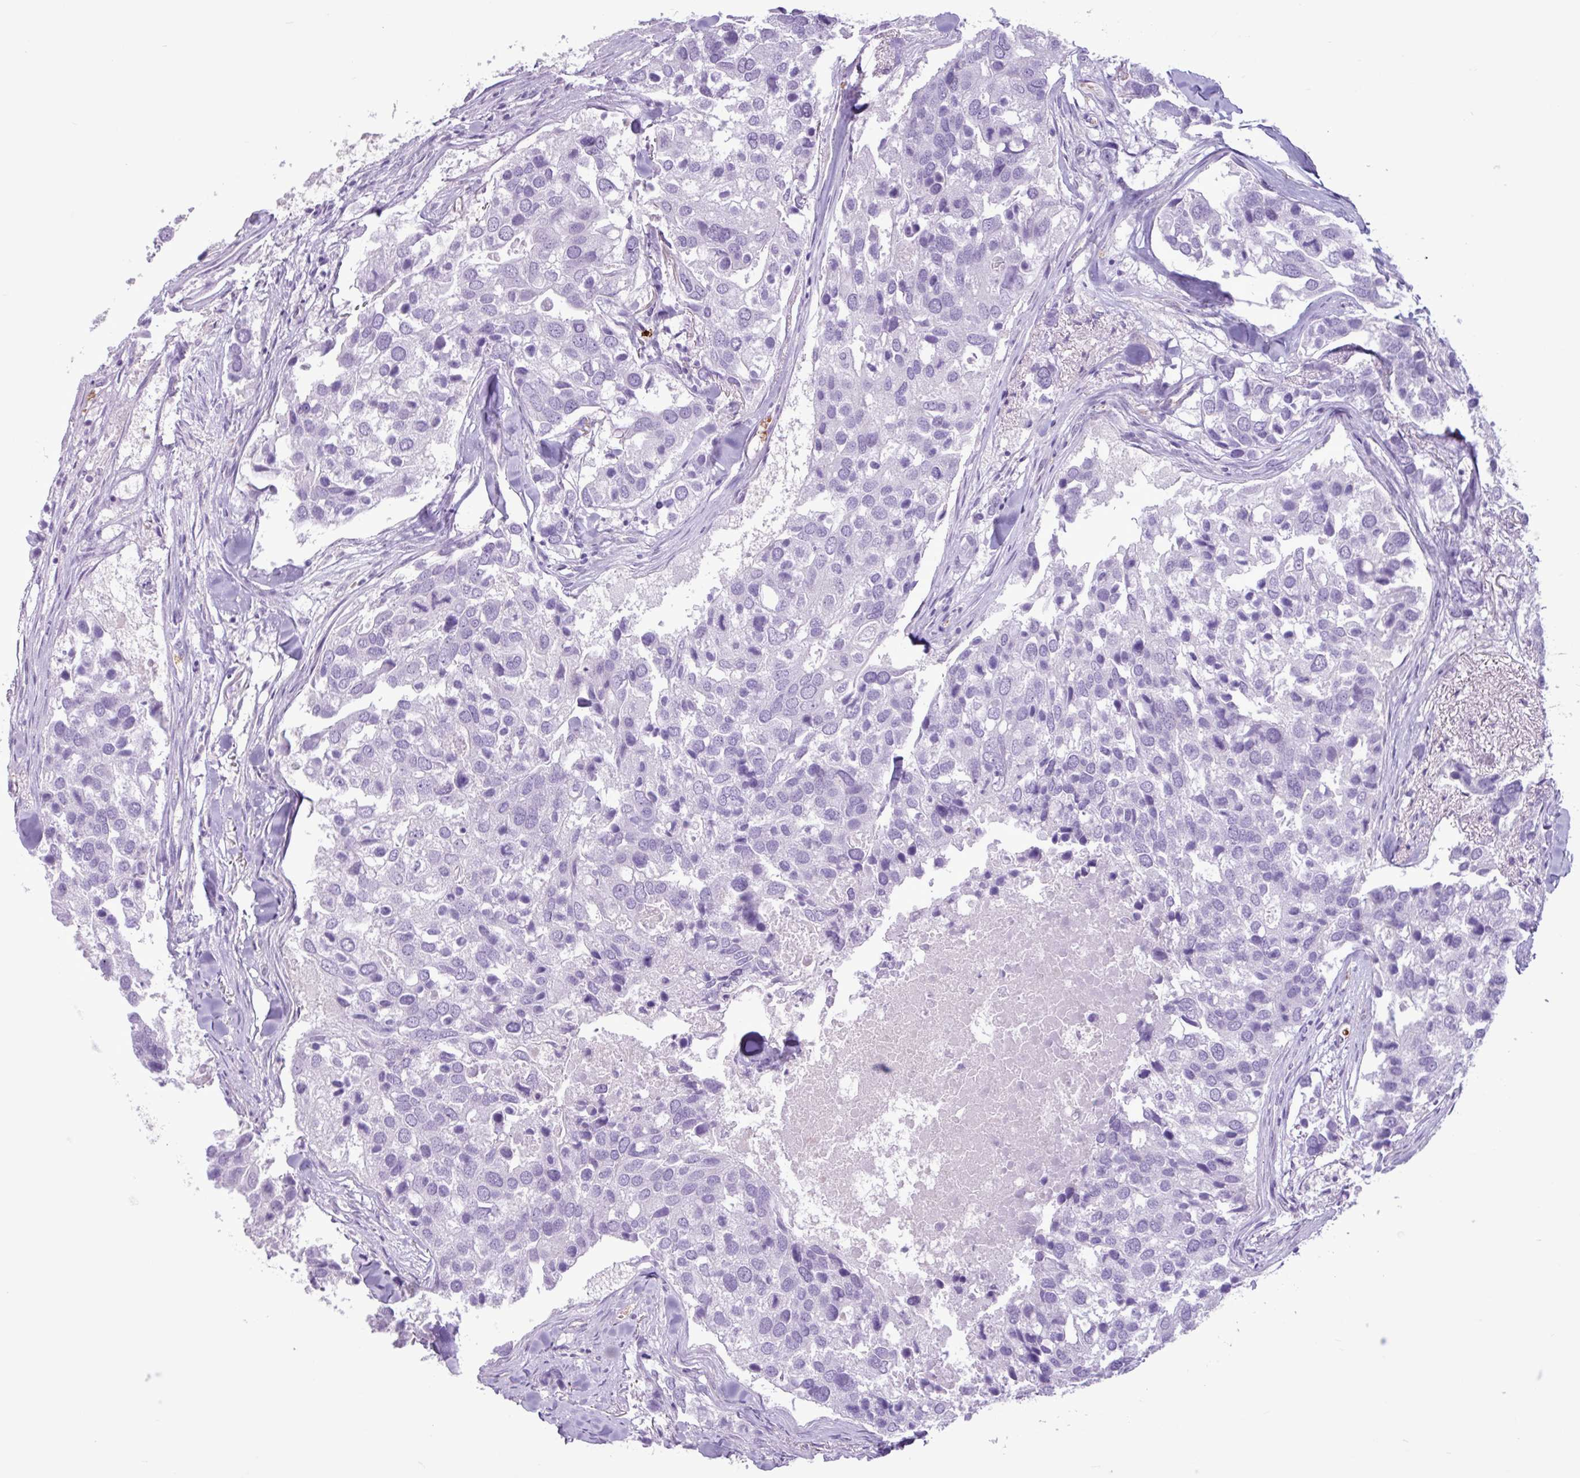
{"staining": {"intensity": "negative", "quantity": "none", "location": "none"}, "tissue": "breast cancer", "cell_type": "Tumor cells", "image_type": "cancer", "snomed": [{"axis": "morphology", "description": "Duct carcinoma"}, {"axis": "topography", "description": "Breast"}], "caption": "Tumor cells show no significant protein positivity in breast cancer (intraductal carcinoma).", "gene": "TMEM178A", "patient": {"sex": "female", "age": 83}}